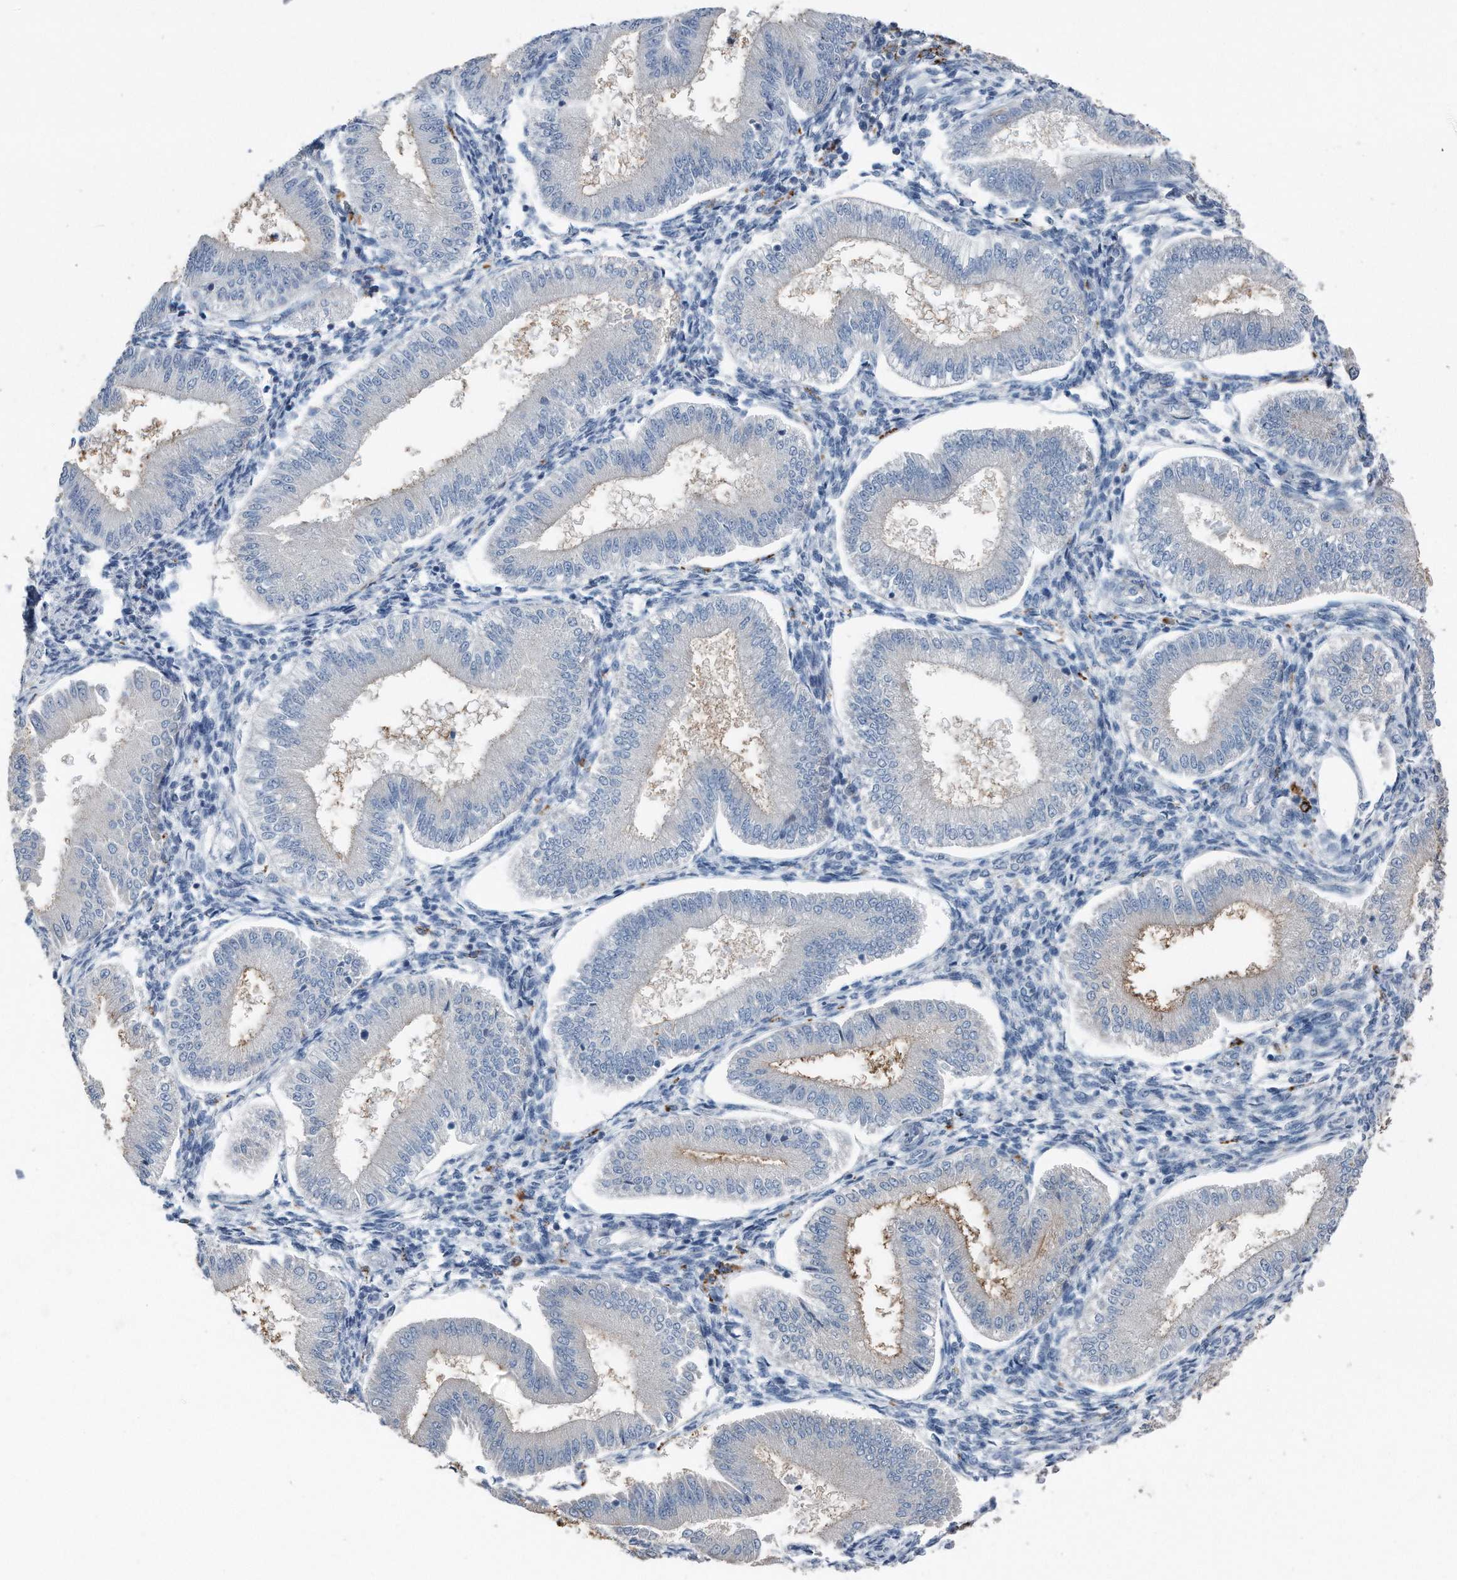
{"staining": {"intensity": "negative", "quantity": "none", "location": "none"}, "tissue": "endometrium", "cell_type": "Cells in endometrial stroma", "image_type": "normal", "snomed": [{"axis": "morphology", "description": "Normal tissue, NOS"}, {"axis": "topography", "description": "Endometrium"}], "caption": "Cells in endometrial stroma show no significant expression in unremarkable endometrium. (DAB (3,3'-diaminobenzidine) IHC, high magnification).", "gene": "ZNF772", "patient": {"sex": "female", "age": 39}}